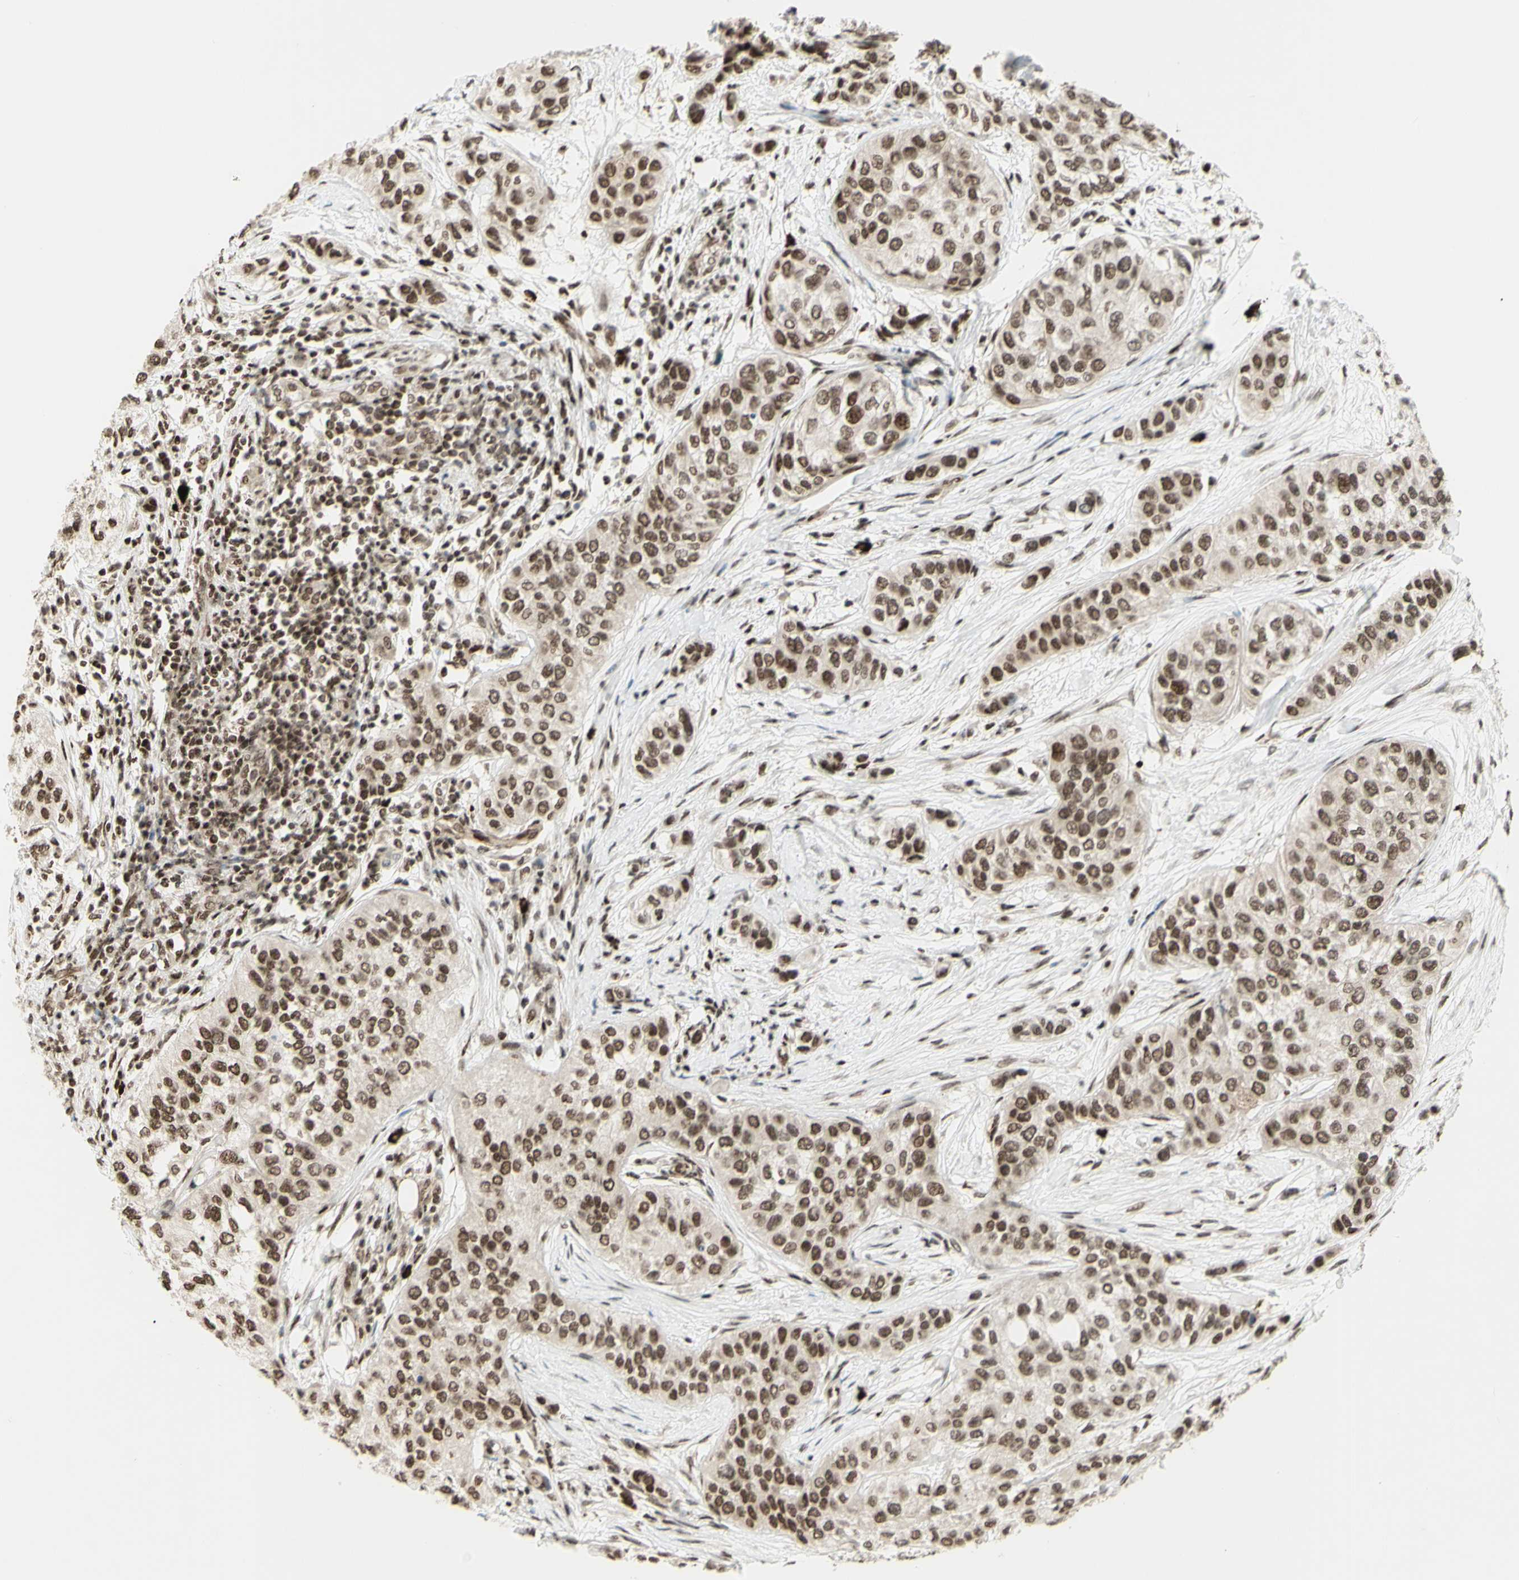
{"staining": {"intensity": "moderate", "quantity": ">75%", "location": "nuclear"}, "tissue": "urothelial cancer", "cell_type": "Tumor cells", "image_type": "cancer", "snomed": [{"axis": "morphology", "description": "Urothelial carcinoma, High grade"}, {"axis": "topography", "description": "Urinary bladder"}], "caption": "IHC photomicrograph of human urothelial cancer stained for a protein (brown), which demonstrates medium levels of moderate nuclear positivity in about >75% of tumor cells.", "gene": "ZMYM6", "patient": {"sex": "female", "age": 56}}